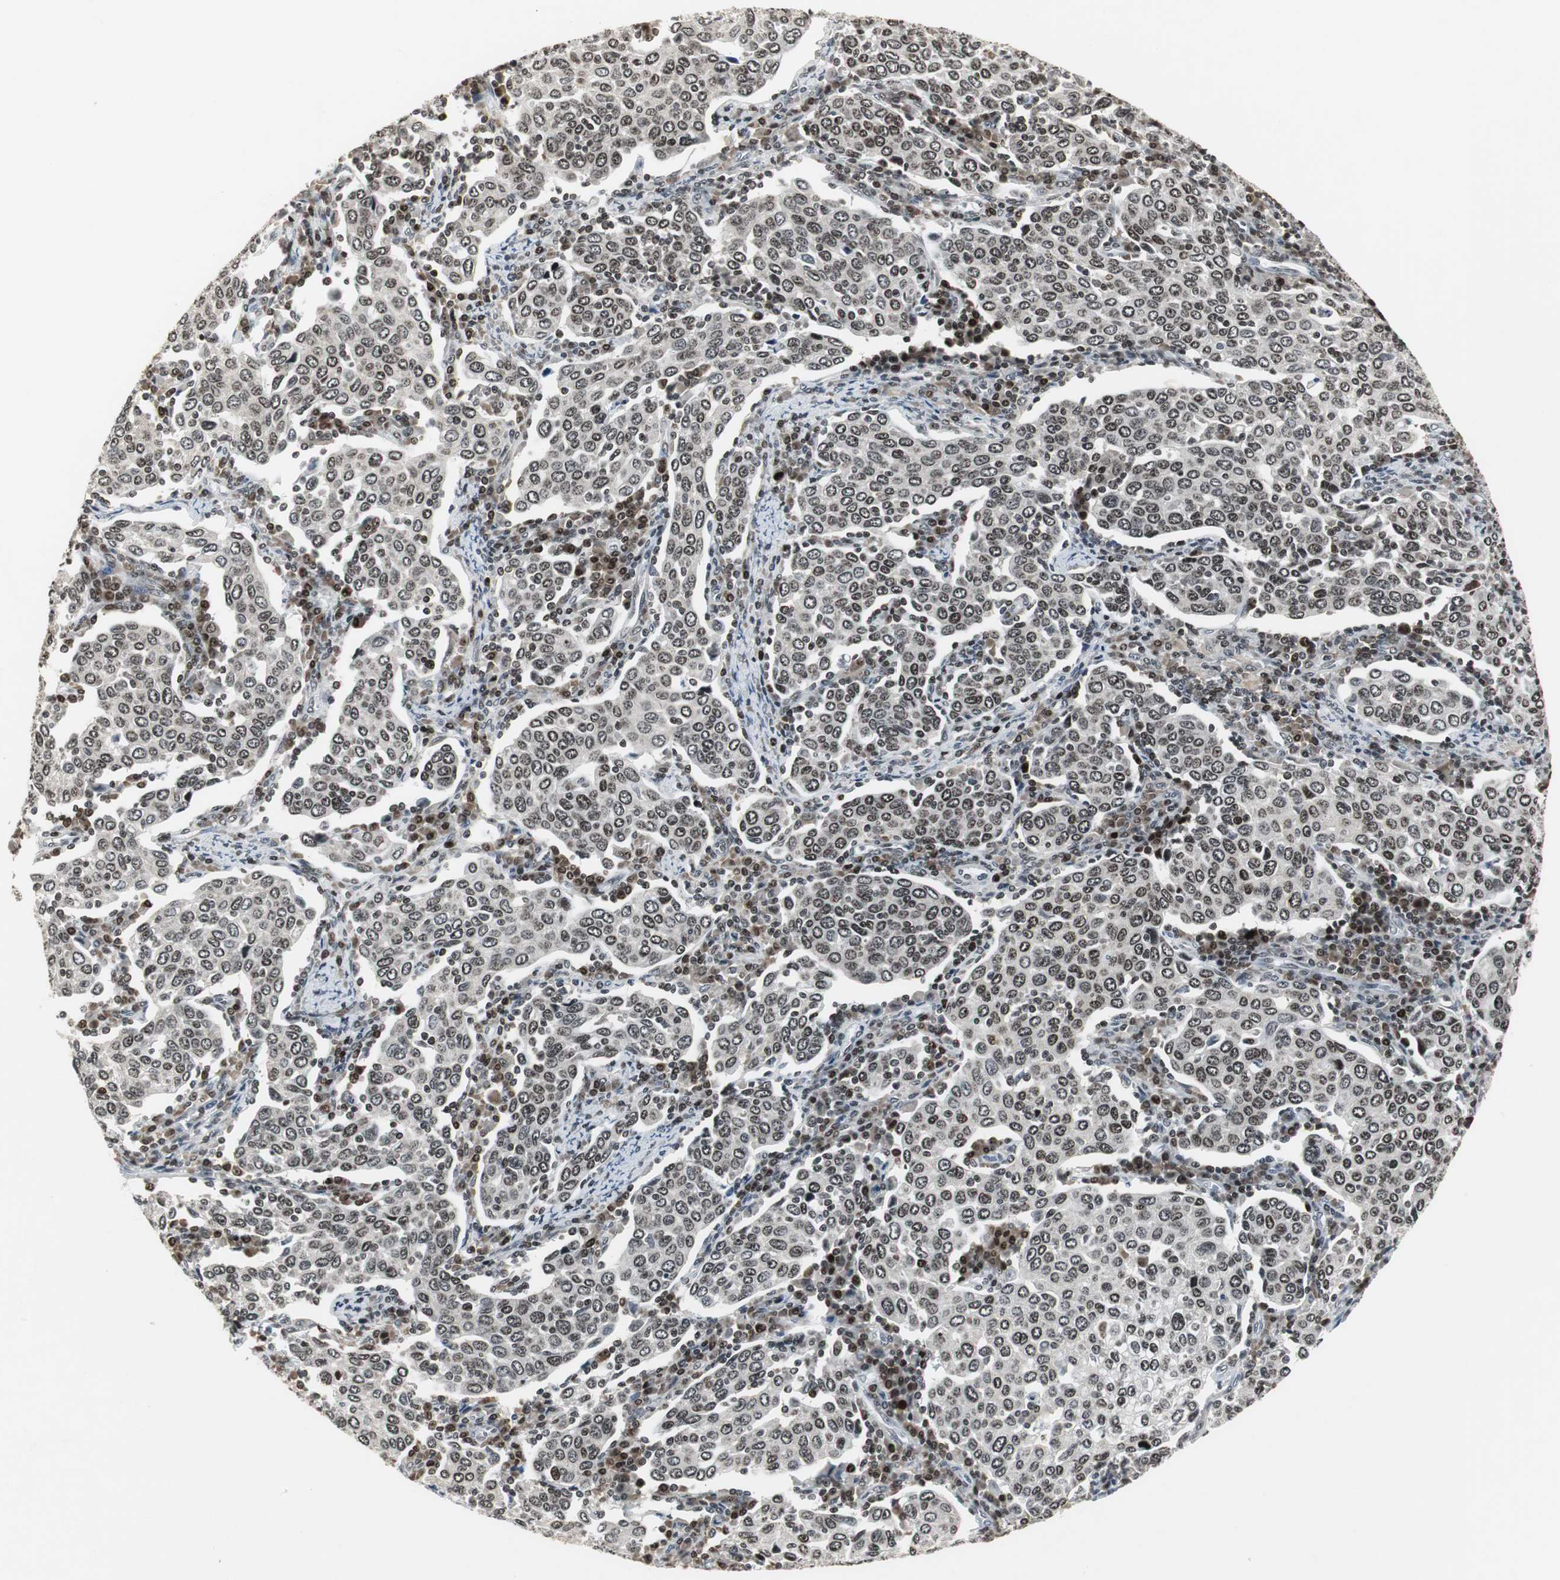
{"staining": {"intensity": "moderate", "quantity": ">75%", "location": "nuclear"}, "tissue": "cervical cancer", "cell_type": "Tumor cells", "image_type": "cancer", "snomed": [{"axis": "morphology", "description": "Squamous cell carcinoma, NOS"}, {"axis": "topography", "description": "Cervix"}], "caption": "Immunohistochemical staining of cervical squamous cell carcinoma exhibits moderate nuclear protein positivity in approximately >75% of tumor cells.", "gene": "MPG", "patient": {"sex": "female", "age": 40}}